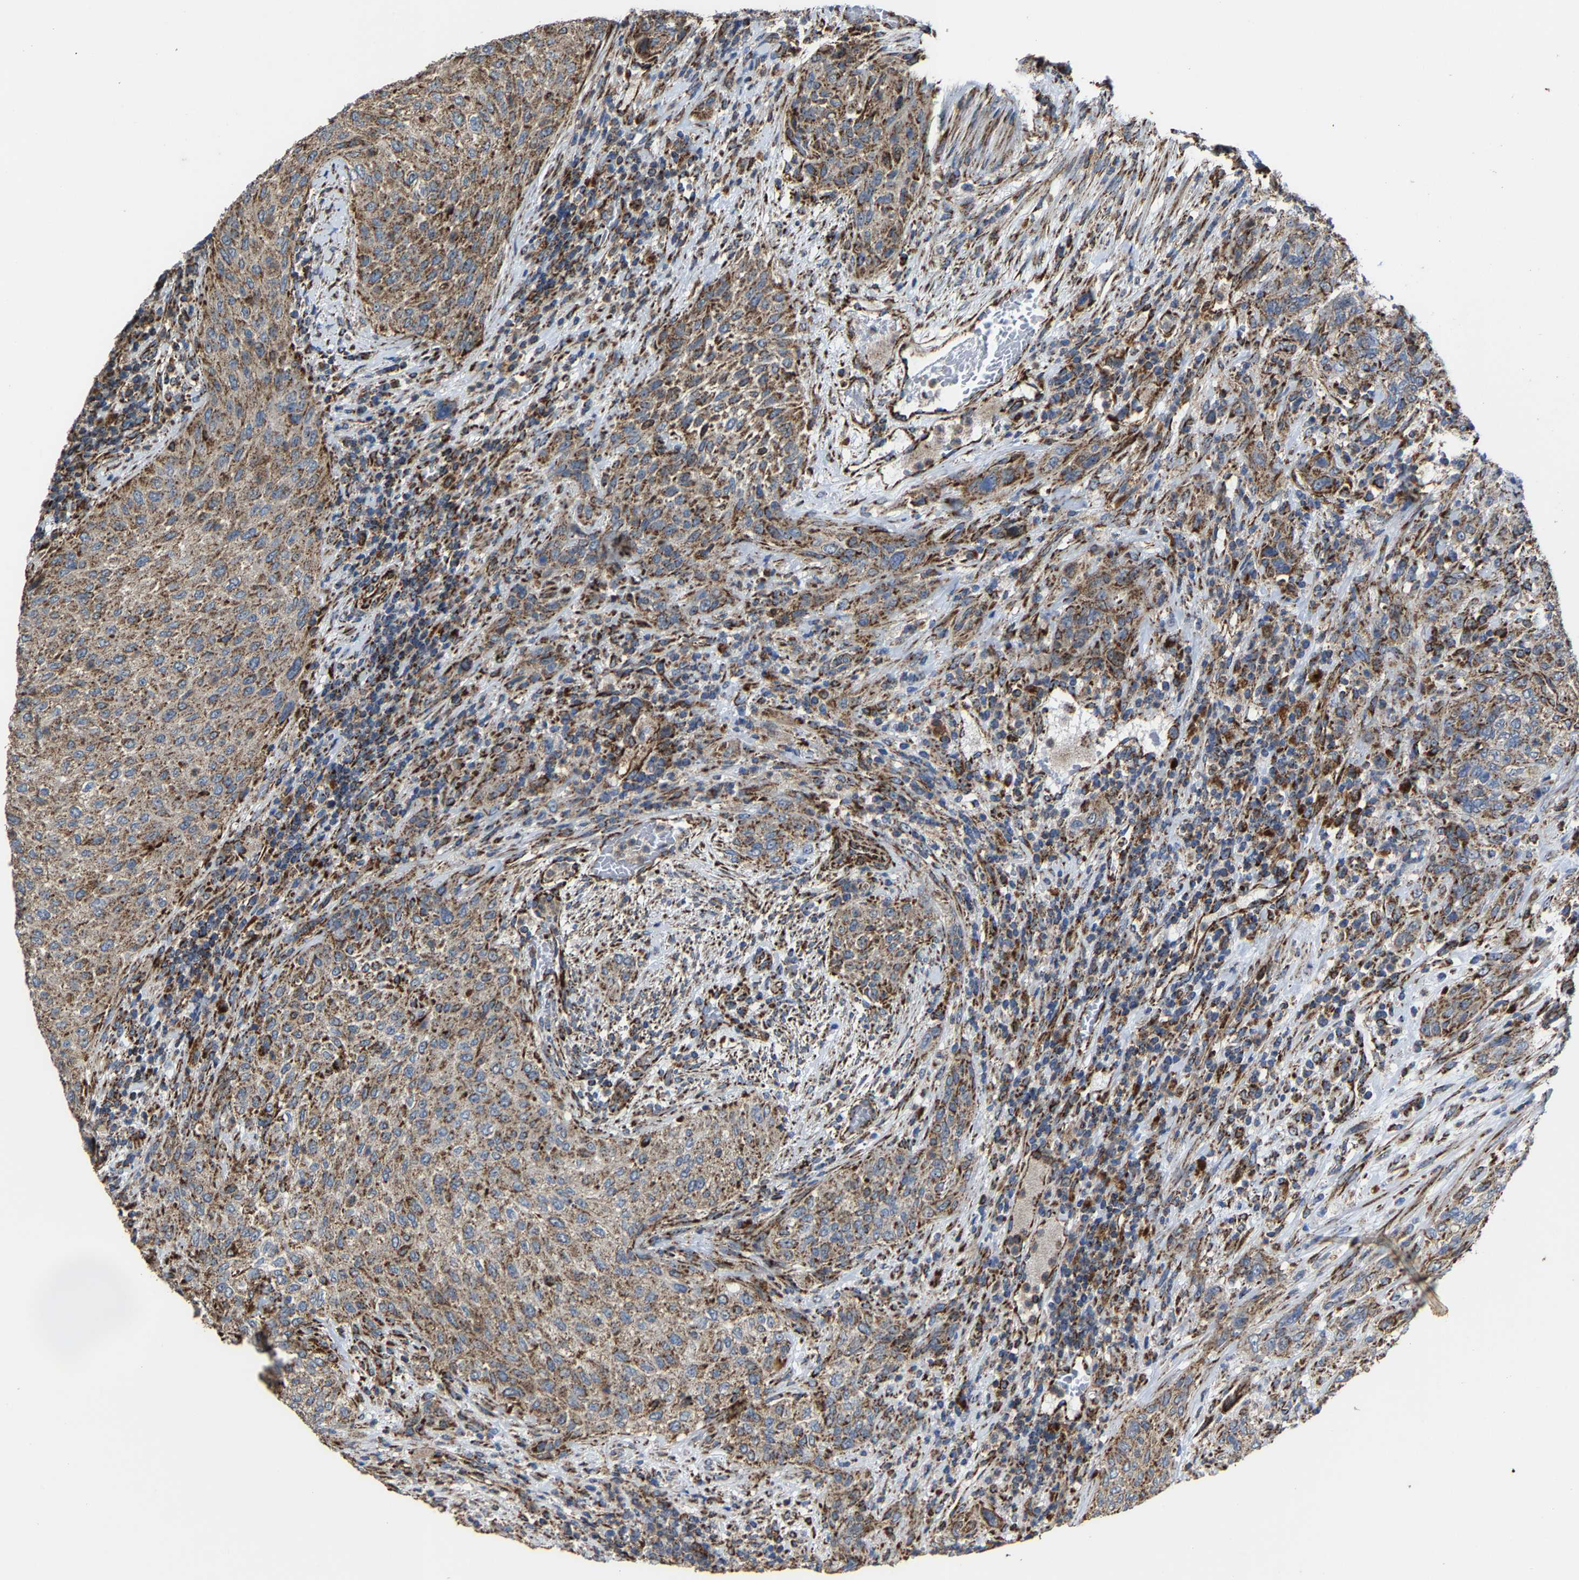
{"staining": {"intensity": "moderate", "quantity": ">75%", "location": "cytoplasmic/membranous"}, "tissue": "urothelial cancer", "cell_type": "Tumor cells", "image_type": "cancer", "snomed": [{"axis": "morphology", "description": "Urothelial carcinoma, Low grade"}, {"axis": "morphology", "description": "Urothelial carcinoma, High grade"}, {"axis": "topography", "description": "Urinary bladder"}], "caption": "This is an image of immunohistochemistry (IHC) staining of urothelial carcinoma (low-grade), which shows moderate expression in the cytoplasmic/membranous of tumor cells.", "gene": "NDUFV3", "patient": {"sex": "male", "age": 35}}